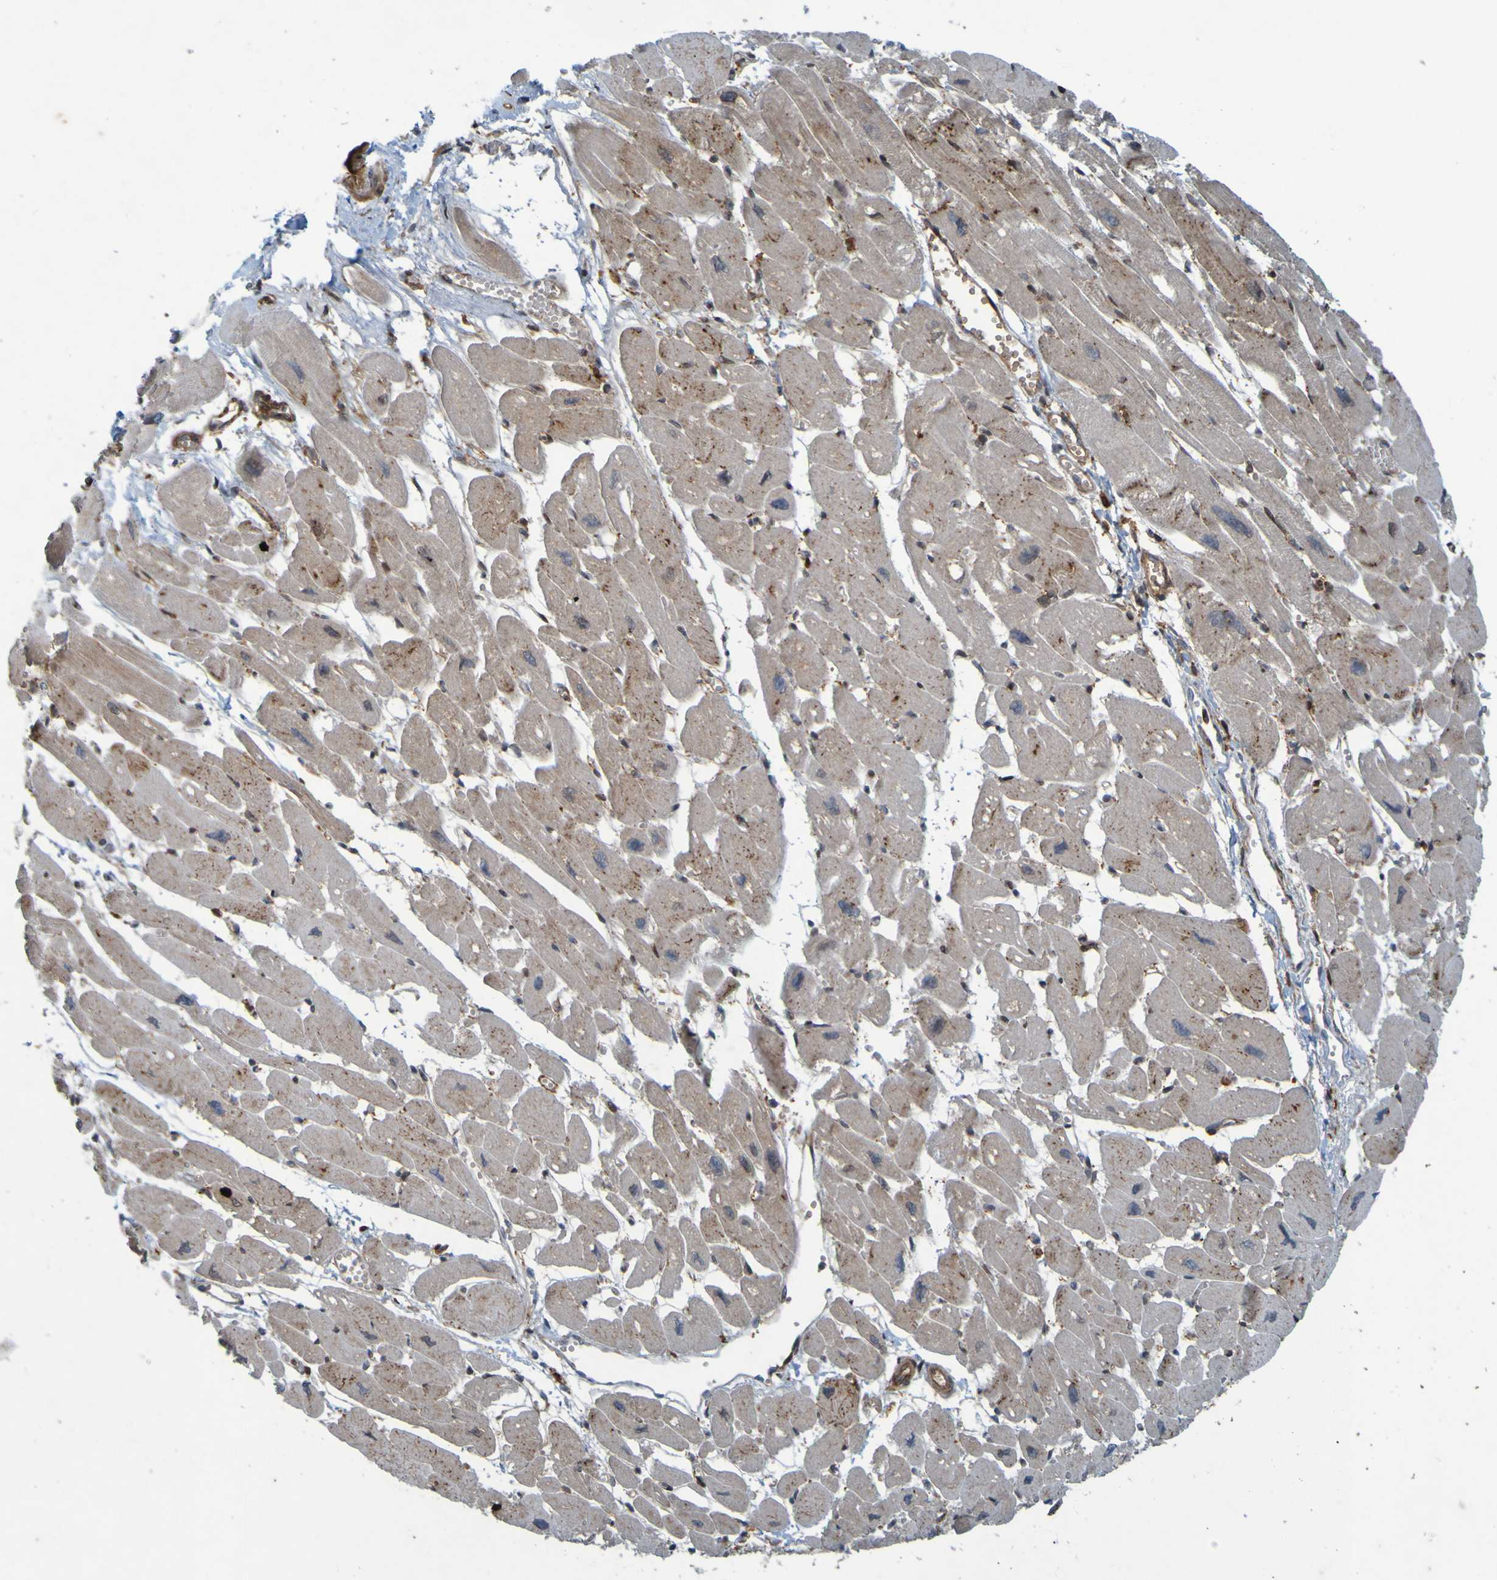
{"staining": {"intensity": "moderate", "quantity": ">75%", "location": "cytoplasmic/membranous"}, "tissue": "heart muscle", "cell_type": "Cardiomyocytes", "image_type": "normal", "snomed": [{"axis": "morphology", "description": "Normal tissue, NOS"}, {"axis": "topography", "description": "Heart"}], "caption": "Moderate cytoplasmic/membranous expression for a protein is seen in approximately >75% of cardiomyocytes of benign heart muscle using immunohistochemistry.", "gene": "GUCY1A1", "patient": {"sex": "female", "age": 54}}